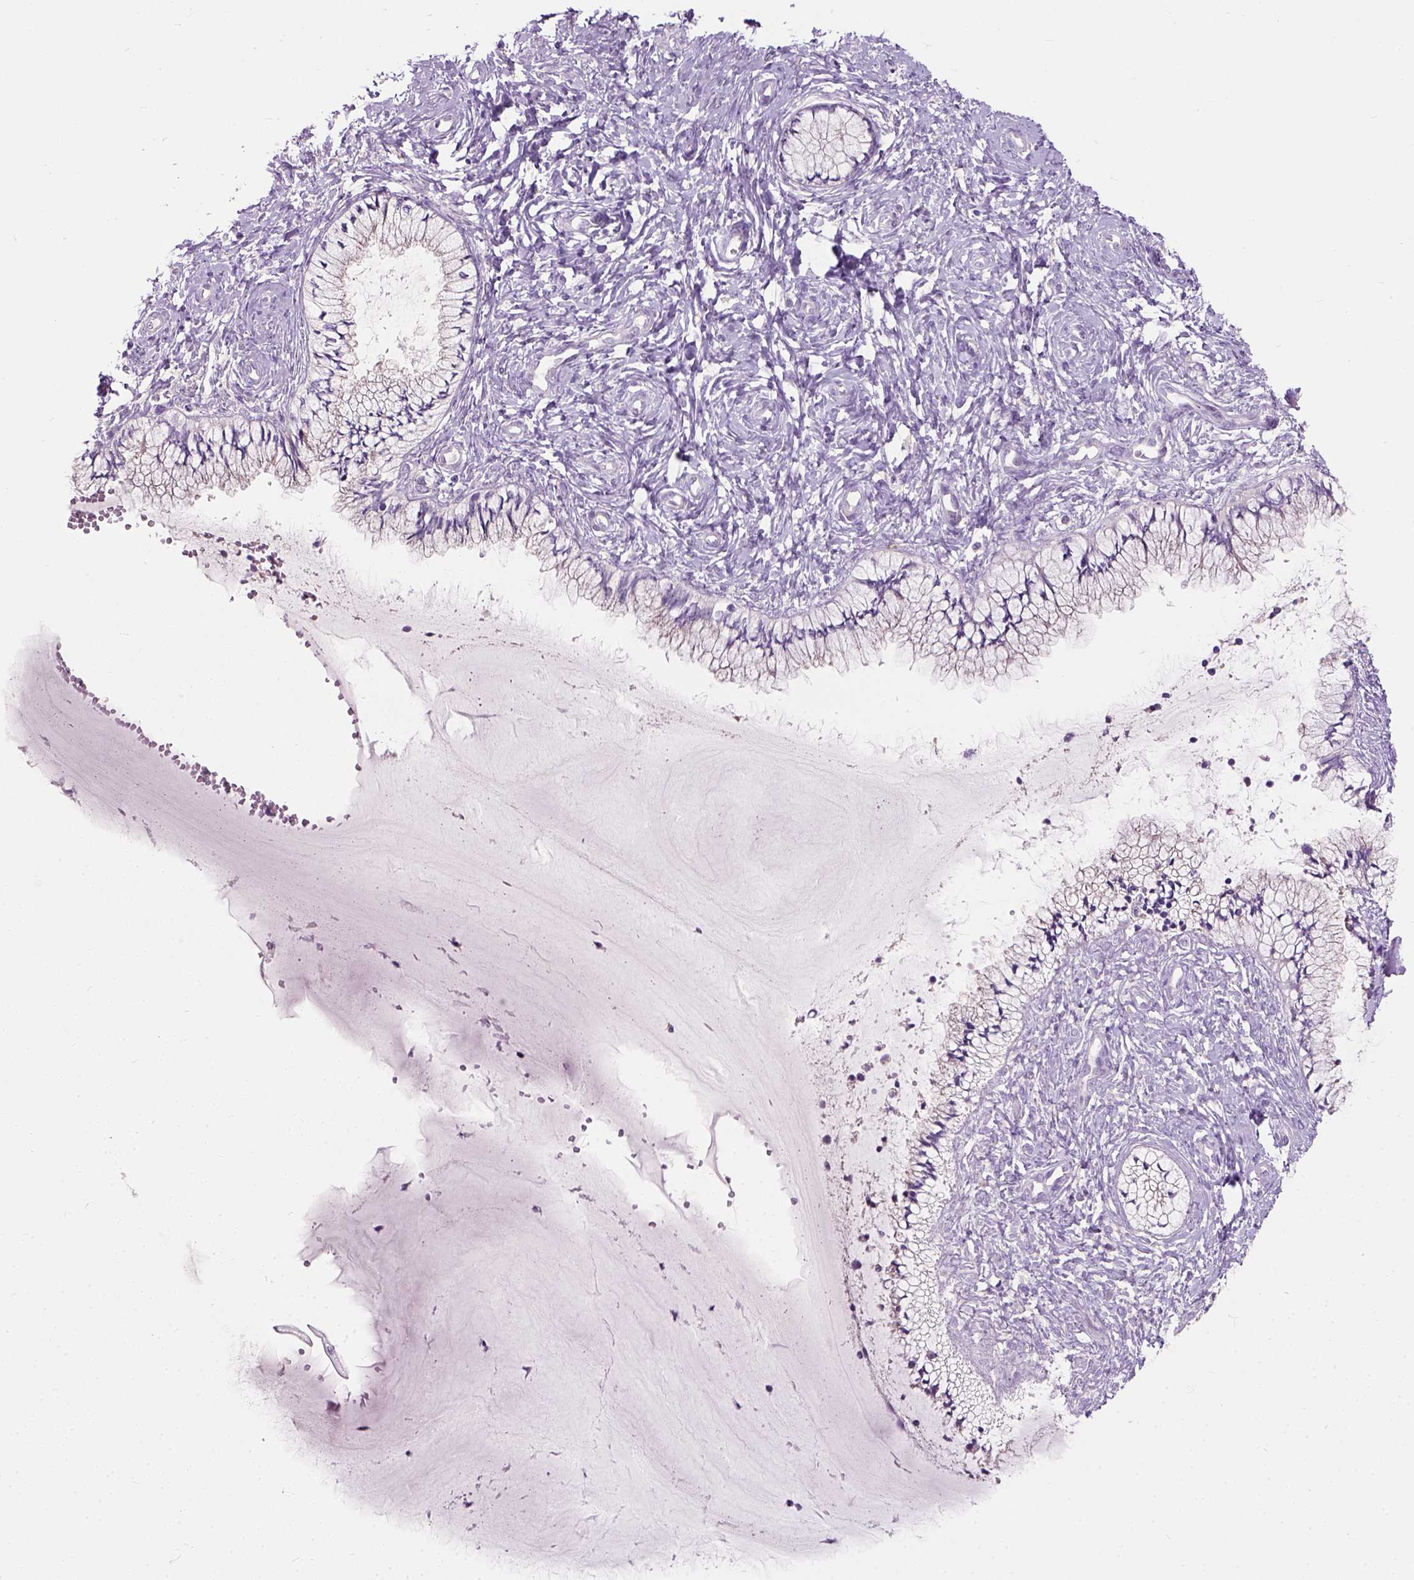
{"staining": {"intensity": "negative", "quantity": "none", "location": "none"}, "tissue": "cervix", "cell_type": "Glandular cells", "image_type": "normal", "snomed": [{"axis": "morphology", "description": "Normal tissue, NOS"}, {"axis": "topography", "description": "Cervix"}], "caption": "Cervix was stained to show a protein in brown. There is no significant staining in glandular cells. (DAB immunohistochemistry (IHC) with hematoxylin counter stain).", "gene": "TRIM72", "patient": {"sex": "female", "age": 37}}